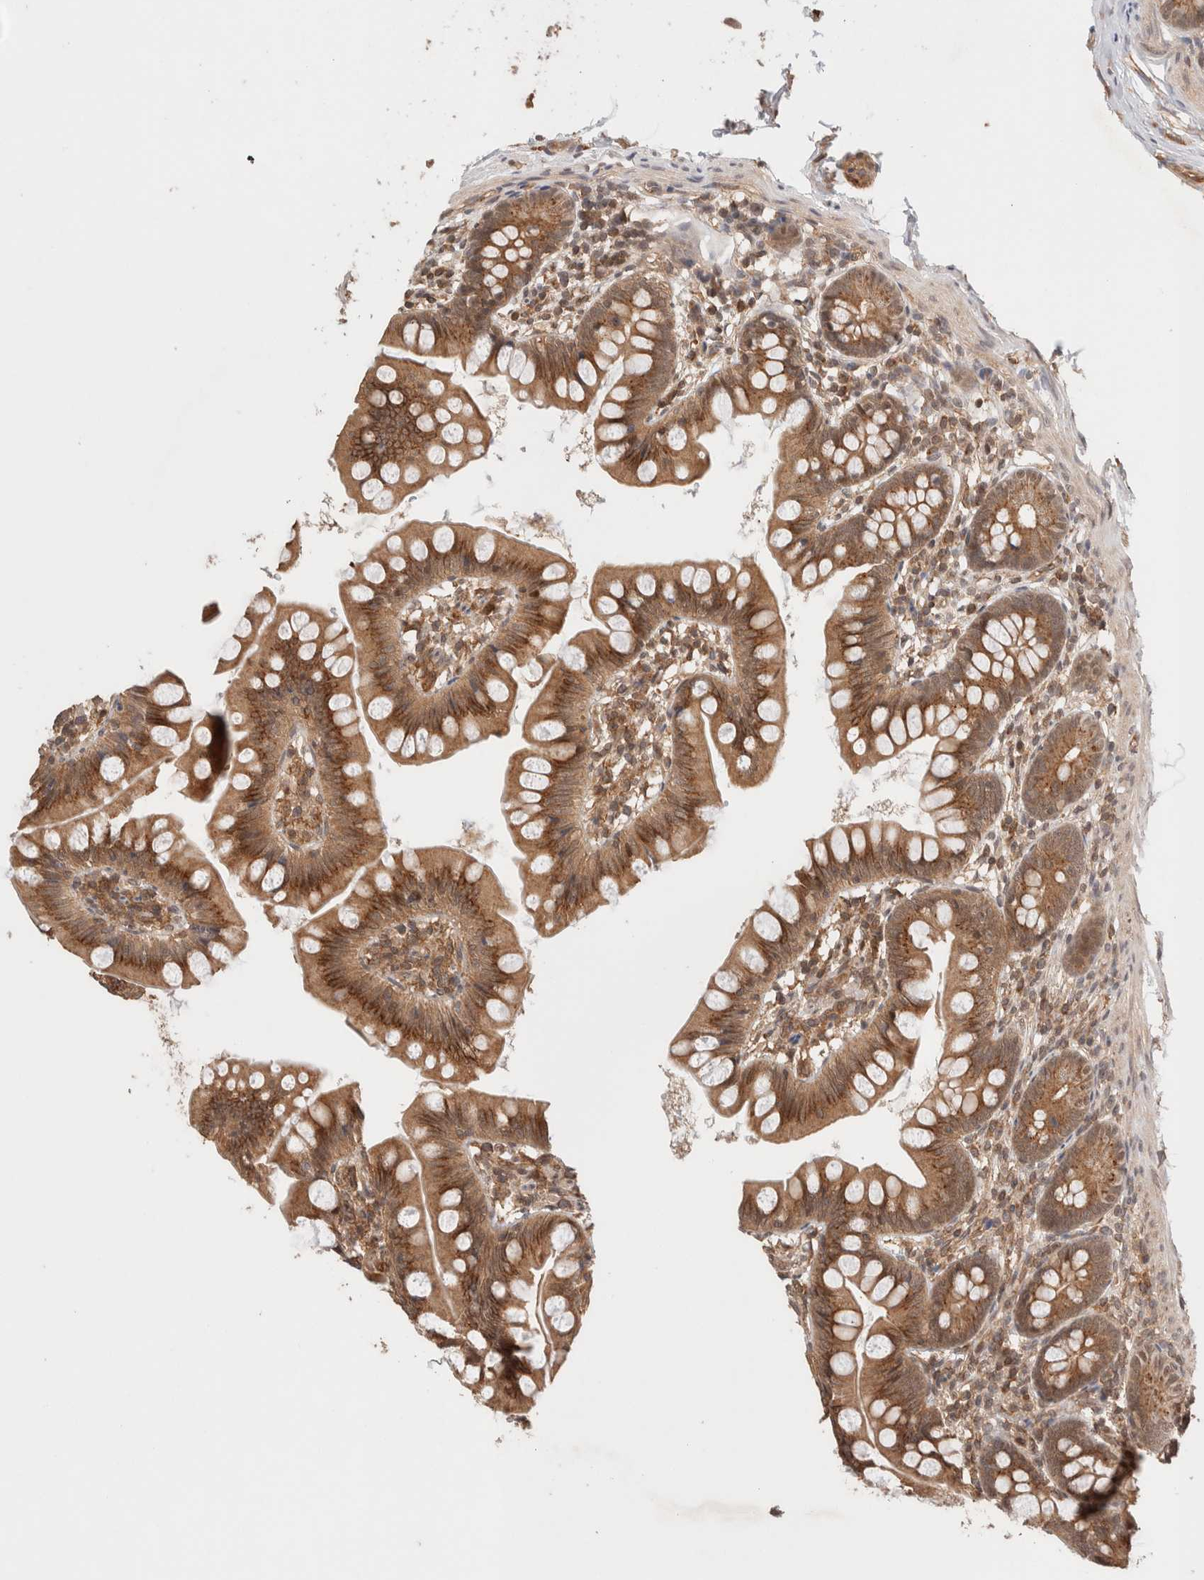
{"staining": {"intensity": "strong", "quantity": ">75%", "location": "cytoplasmic/membranous"}, "tissue": "small intestine", "cell_type": "Glandular cells", "image_type": "normal", "snomed": [{"axis": "morphology", "description": "Normal tissue, NOS"}, {"axis": "topography", "description": "Small intestine"}], "caption": "IHC (DAB) staining of benign human small intestine displays strong cytoplasmic/membranous protein expression in approximately >75% of glandular cells.", "gene": "SIKE1", "patient": {"sex": "male", "age": 7}}